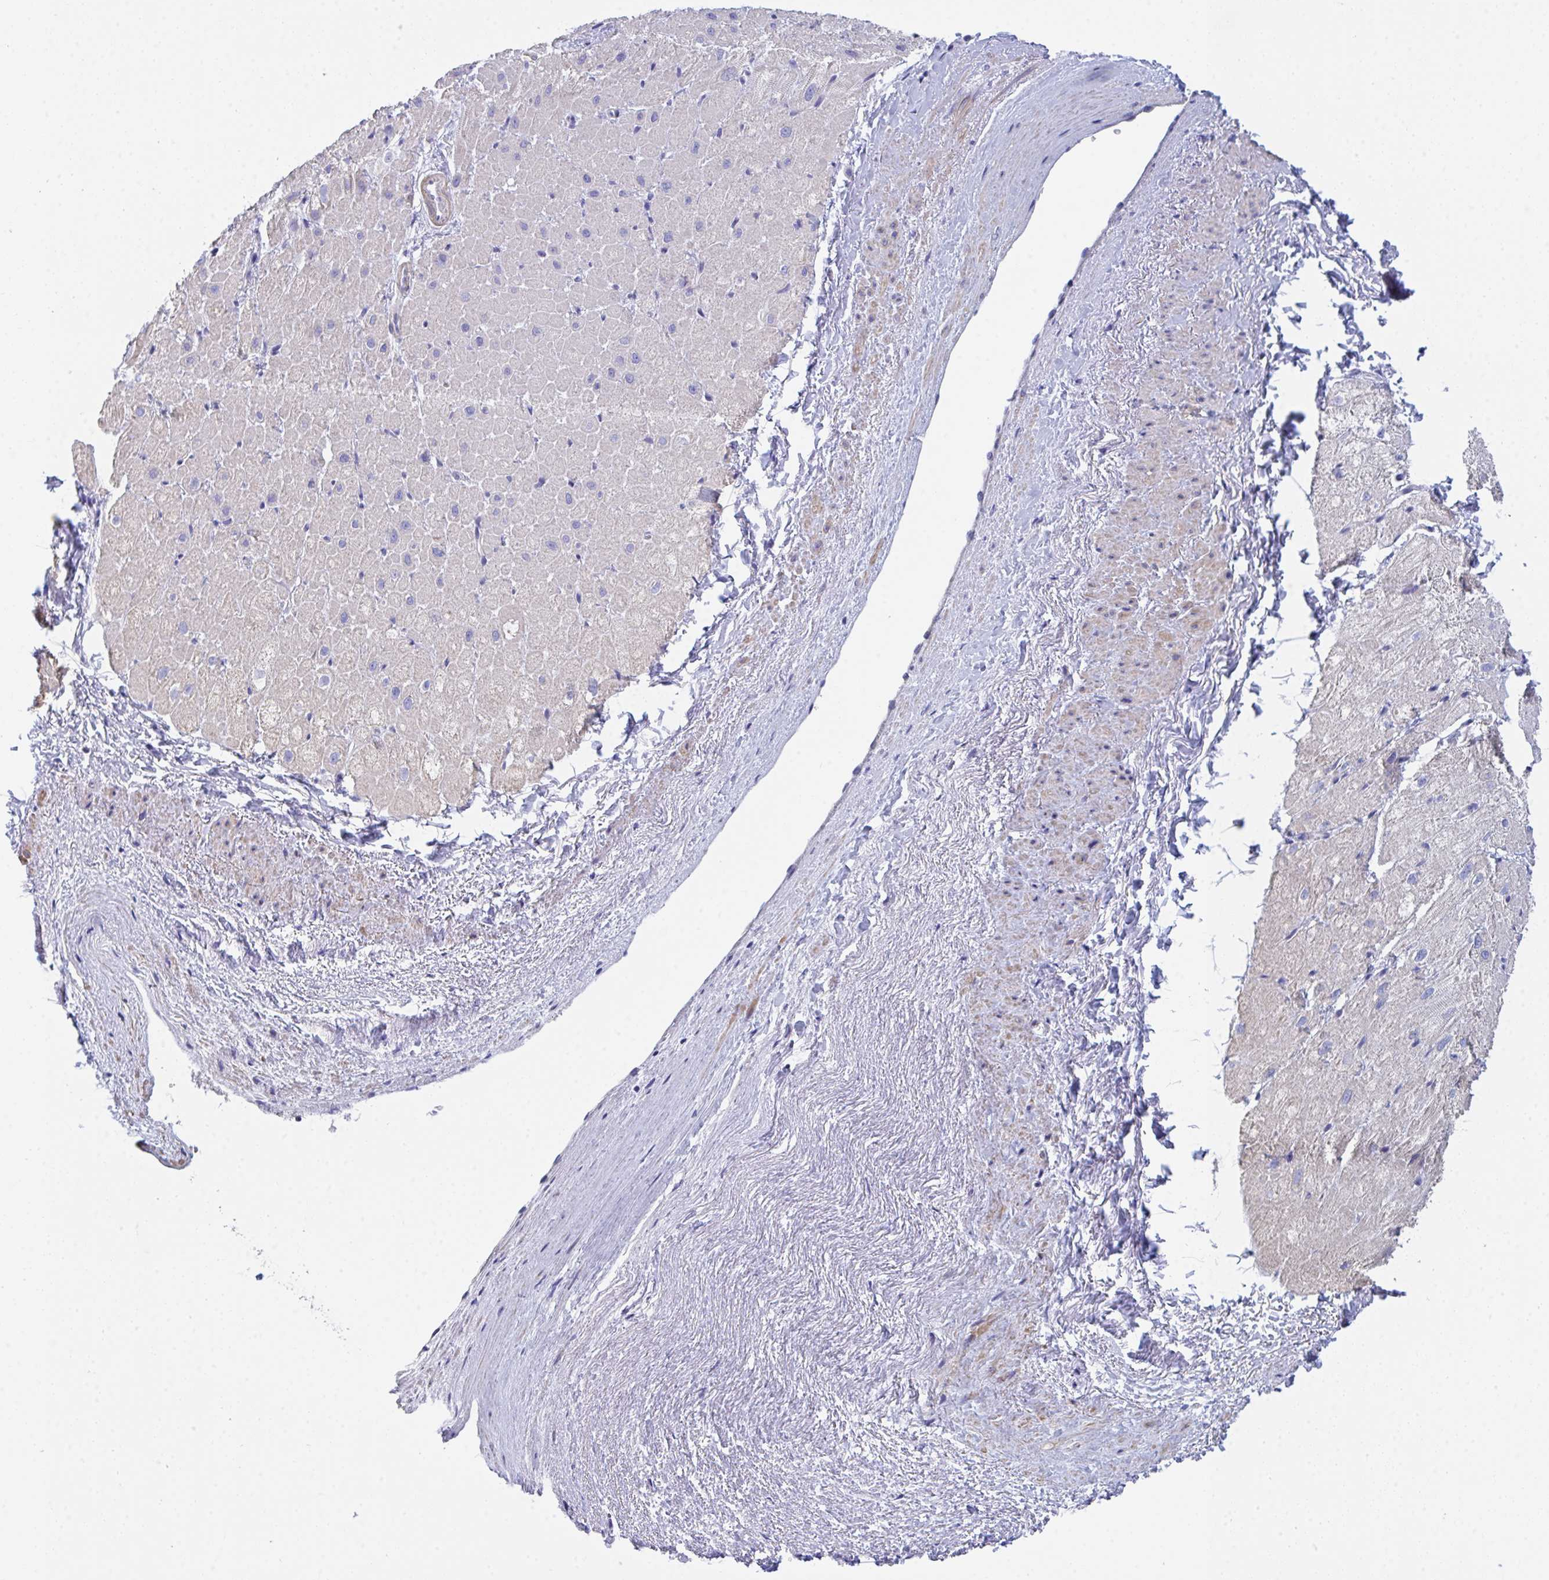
{"staining": {"intensity": "weak", "quantity": "25%-75%", "location": "cytoplasmic/membranous"}, "tissue": "heart muscle", "cell_type": "Cardiomyocytes", "image_type": "normal", "snomed": [{"axis": "morphology", "description": "Normal tissue, NOS"}, {"axis": "topography", "description": "Heart"}], "caption": "The photomicrograph displays staining of benign heart muscle, revealing weak cytoplasmic/membranous protein staining (brown color) within cardiomyocytes. (Stains: DAB in brown, nuclei in blue, Microscopy: brightfield microscopy at high magnification).", "gene": "CEP170B", "patient": {"sex": "male", "age": 62}}